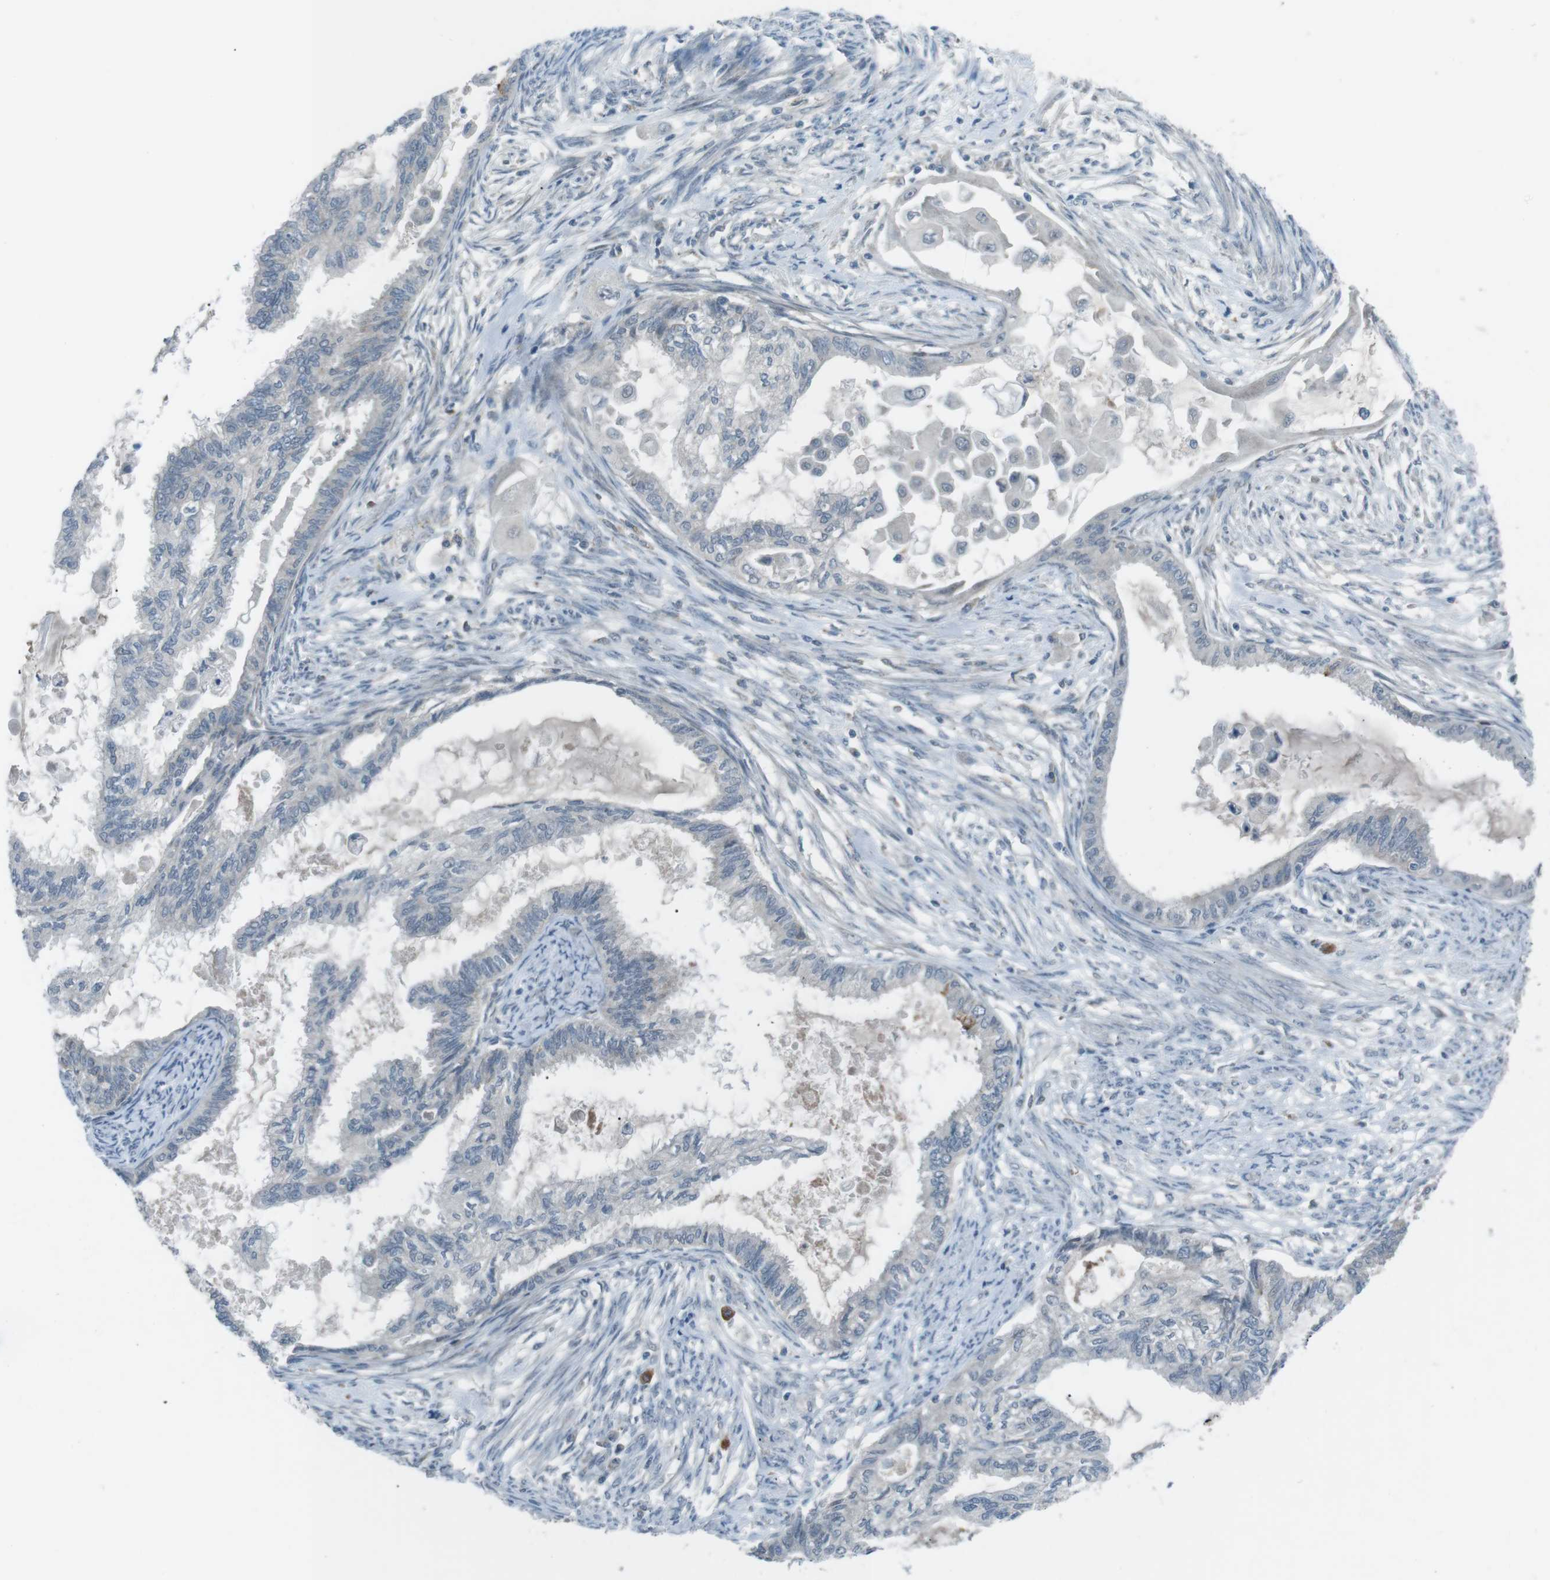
{"staining": {"intensity": "negative", "quantity": "none", "location": "none"}, "tissue": "cervical cancer", "cell_type": "Tumor cells", "image_type": "cancer", "snomed": [{"axis": "morphology", "description": "Normal tissue, NOS"}, {"axis": "morphology", "description": "Adenocarcinoma, NOS"}, {"axis": "topography", "description": "Cervix"}, {"axis": "topography", "description": "Endometrium"}], "caption": "A high-resolution image shows immunohistochemistry staining of cervical cancer, which exhibits no significant positivity in tumor cells.", "gene": "FCRLA", "patient": {"sex": "female", "age": 86}}